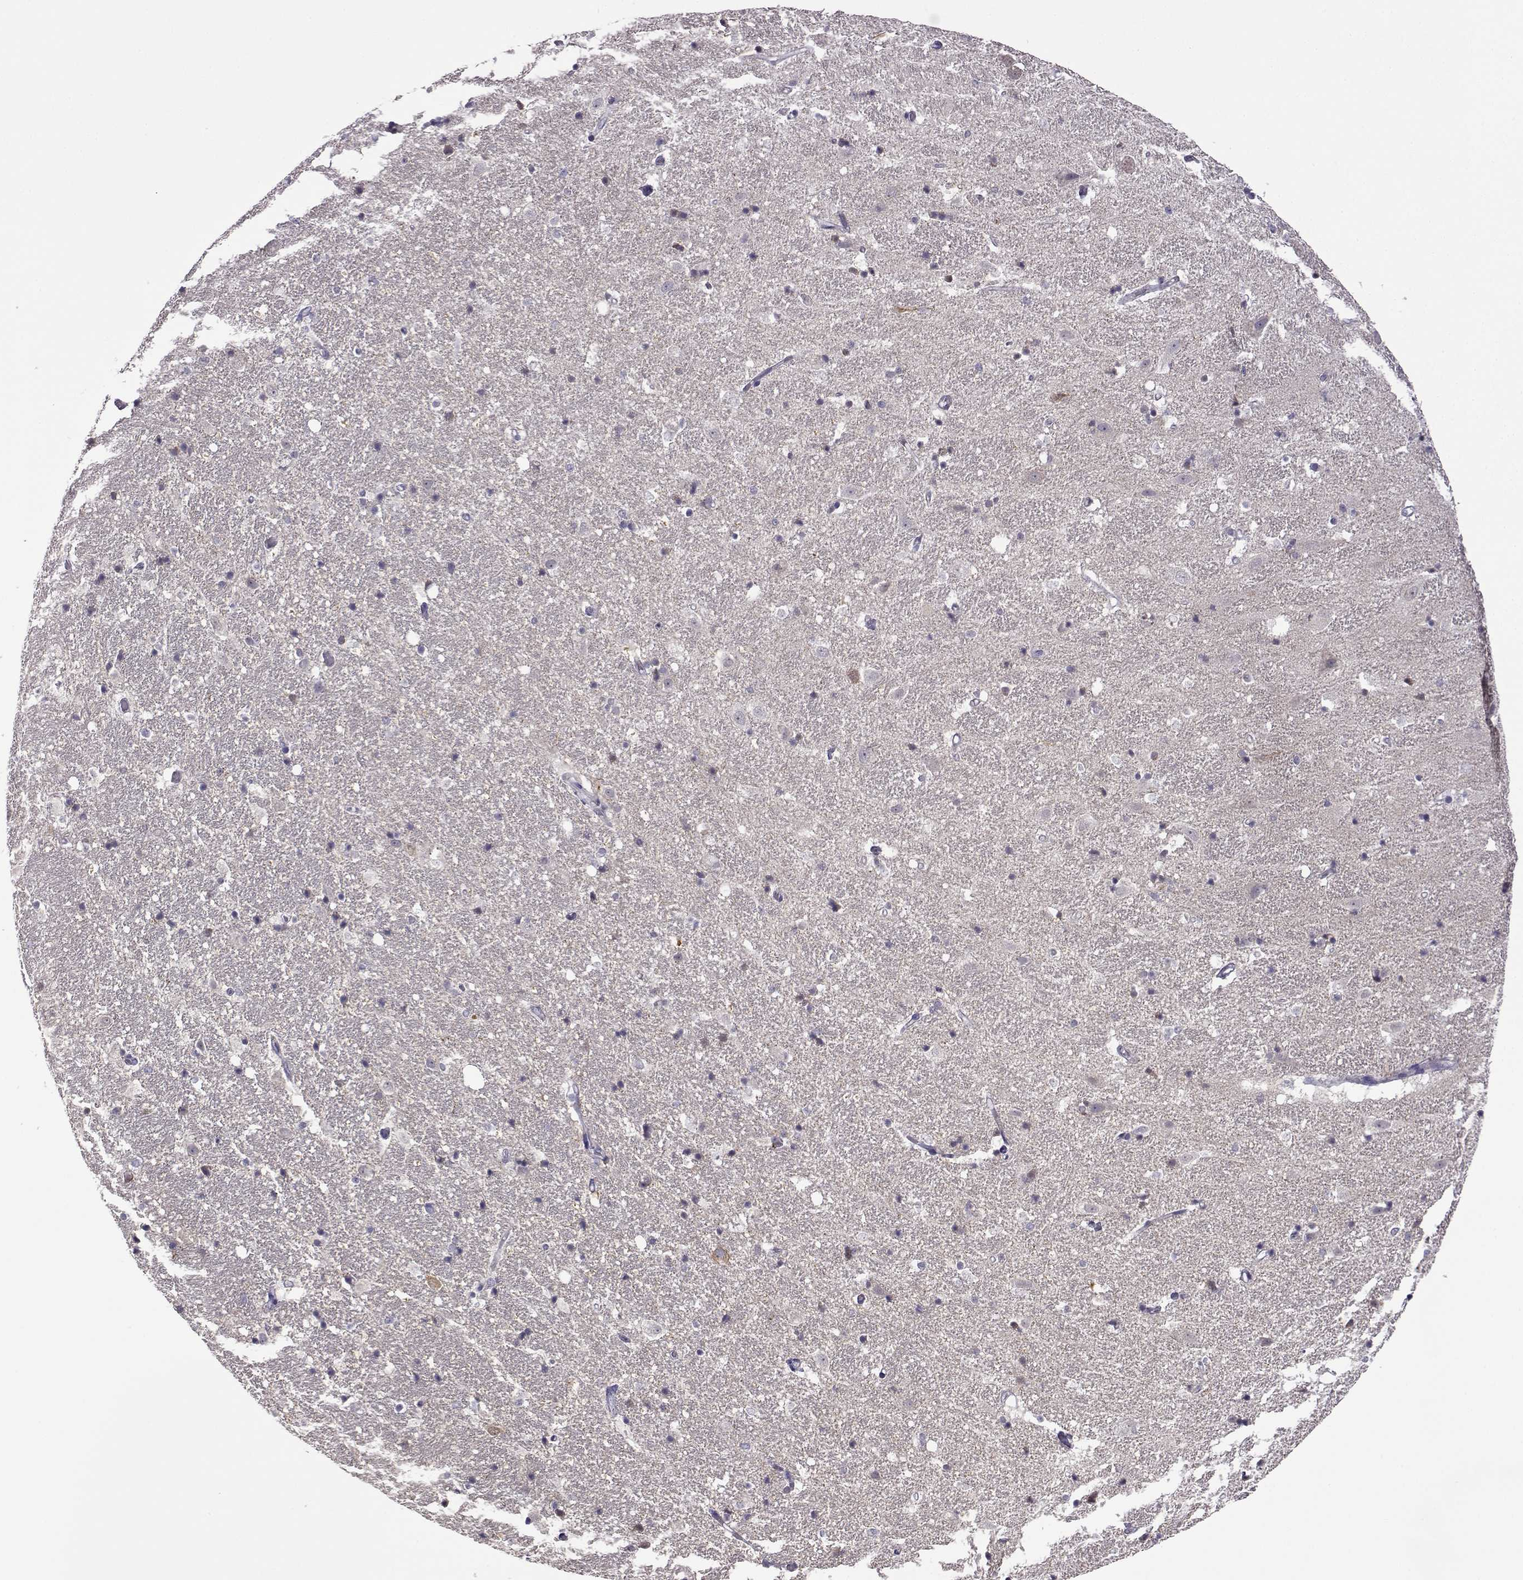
{"staining": {"intensity": "negative", "quantity": "none", "location": "none"}, "tissue": "hippocampus", "cell_type": "Glial cells", "image_type": "normal", "snomed": [{"axis": "morphology", "description": "Normal tissue, NOS"}, {"axis": "topography", "description": "Hippocampus"}], "caption": "A histopathology image of human hippocampus is negative for staining in glial cells. Nuclei are stained in blue.", "gene": "VGF", "patient": {"sex": "male", "age": 49}}